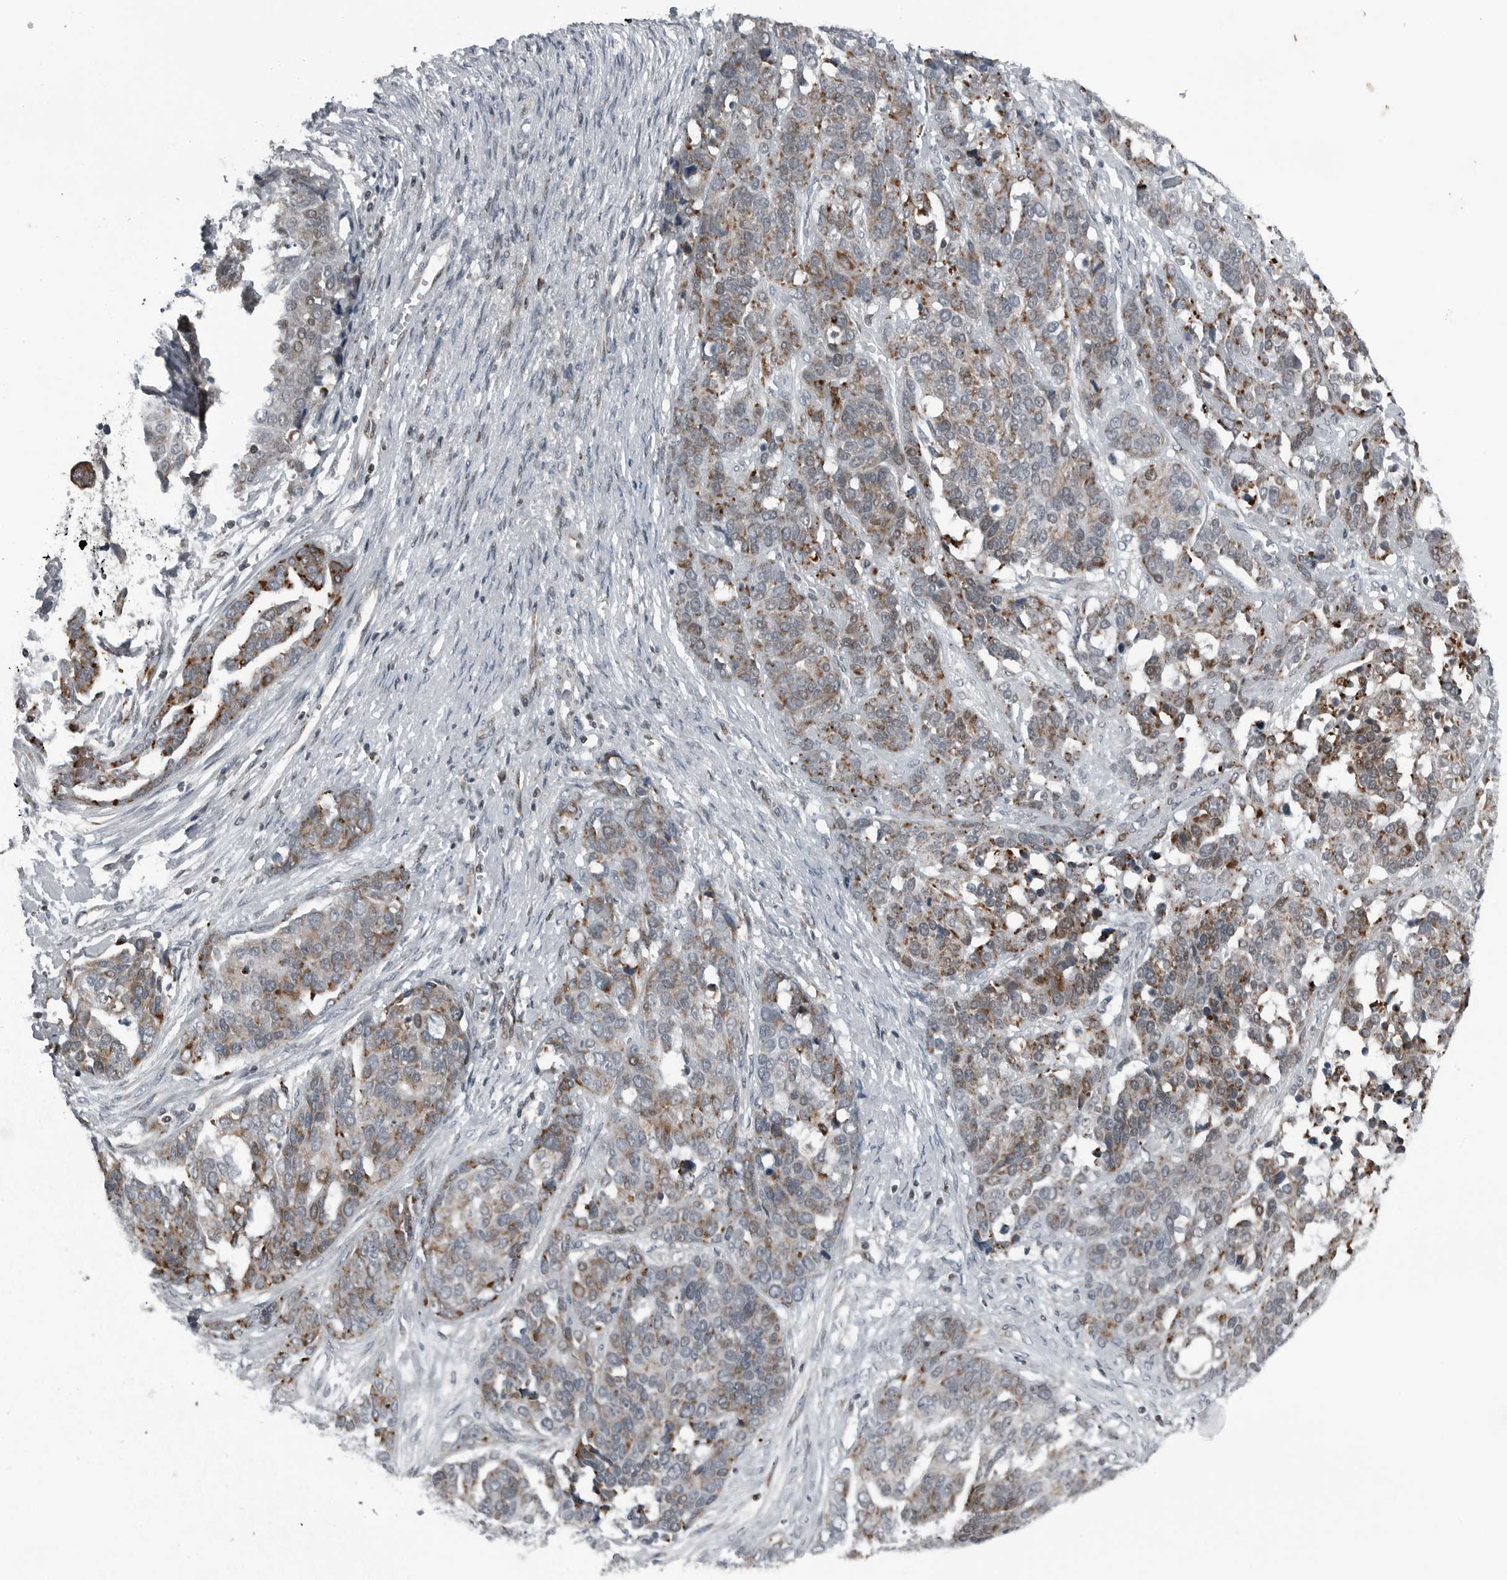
{"staining": {"intensity": "moderate", "quantity": ">75%", "location": "cytoplasmic/membranous"}, "tissue": "ovarian cancer", "cell_type": "Tumor cells", "image_type": "cancer", "snomed": [{"axis": "morphology", "description": "Cystadenocarcinoma, serous, NOS"}, {"axis": "topography", "description": "Ovary"}], "caption": "This histopathology image shows immunohistochemistry (IHC) staining of serous cystadenocarcinoma (ovarian), with medium moderate cytoplasmic/membranous expression in about >75% of tumor cells.", "gene": "GAK", "patient": {"sex": "female", "age": 44}}